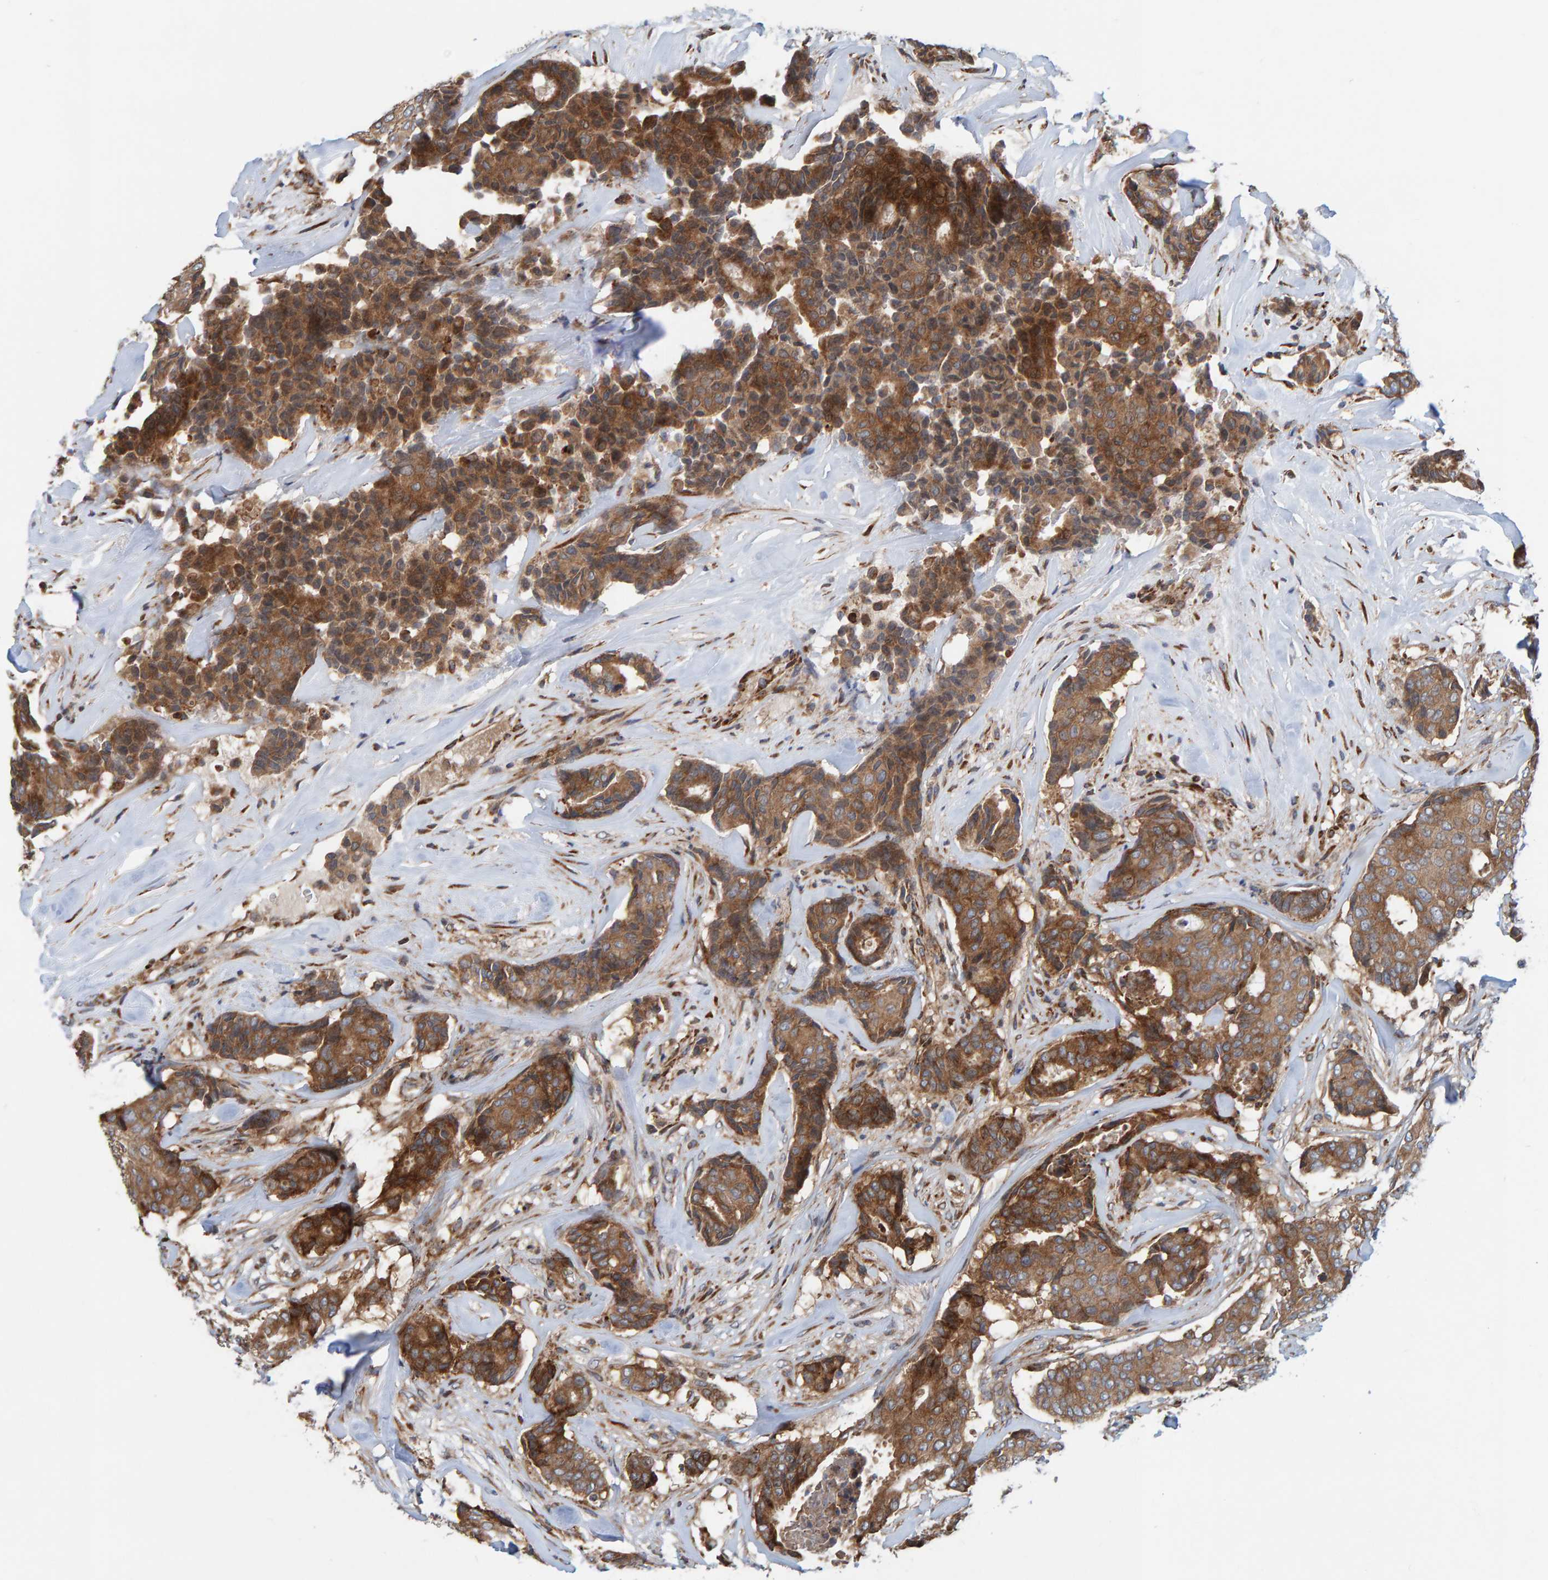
{"staining": {"intensity": "moderate", "quantity": ">75%", "location": "cytoplasmic/membranous"}, "tissue": "breast cancer", "cell_type": "Tumor cells", "image_type": "cancer", "snomed": [{"axis": "morphology", "description": "Duct carcinoma"}, {"axis": "topography", "description": "Breast"}], "caption": "Immunohistochemical staining of breast invasive ductal carcinoma exhibits medium levels of moderate cytoplasmic/membranous expression in approximately >75% of tumor cells.", "gene": "KIAA0753", "patient": {"sex": "female", "age": 75}}